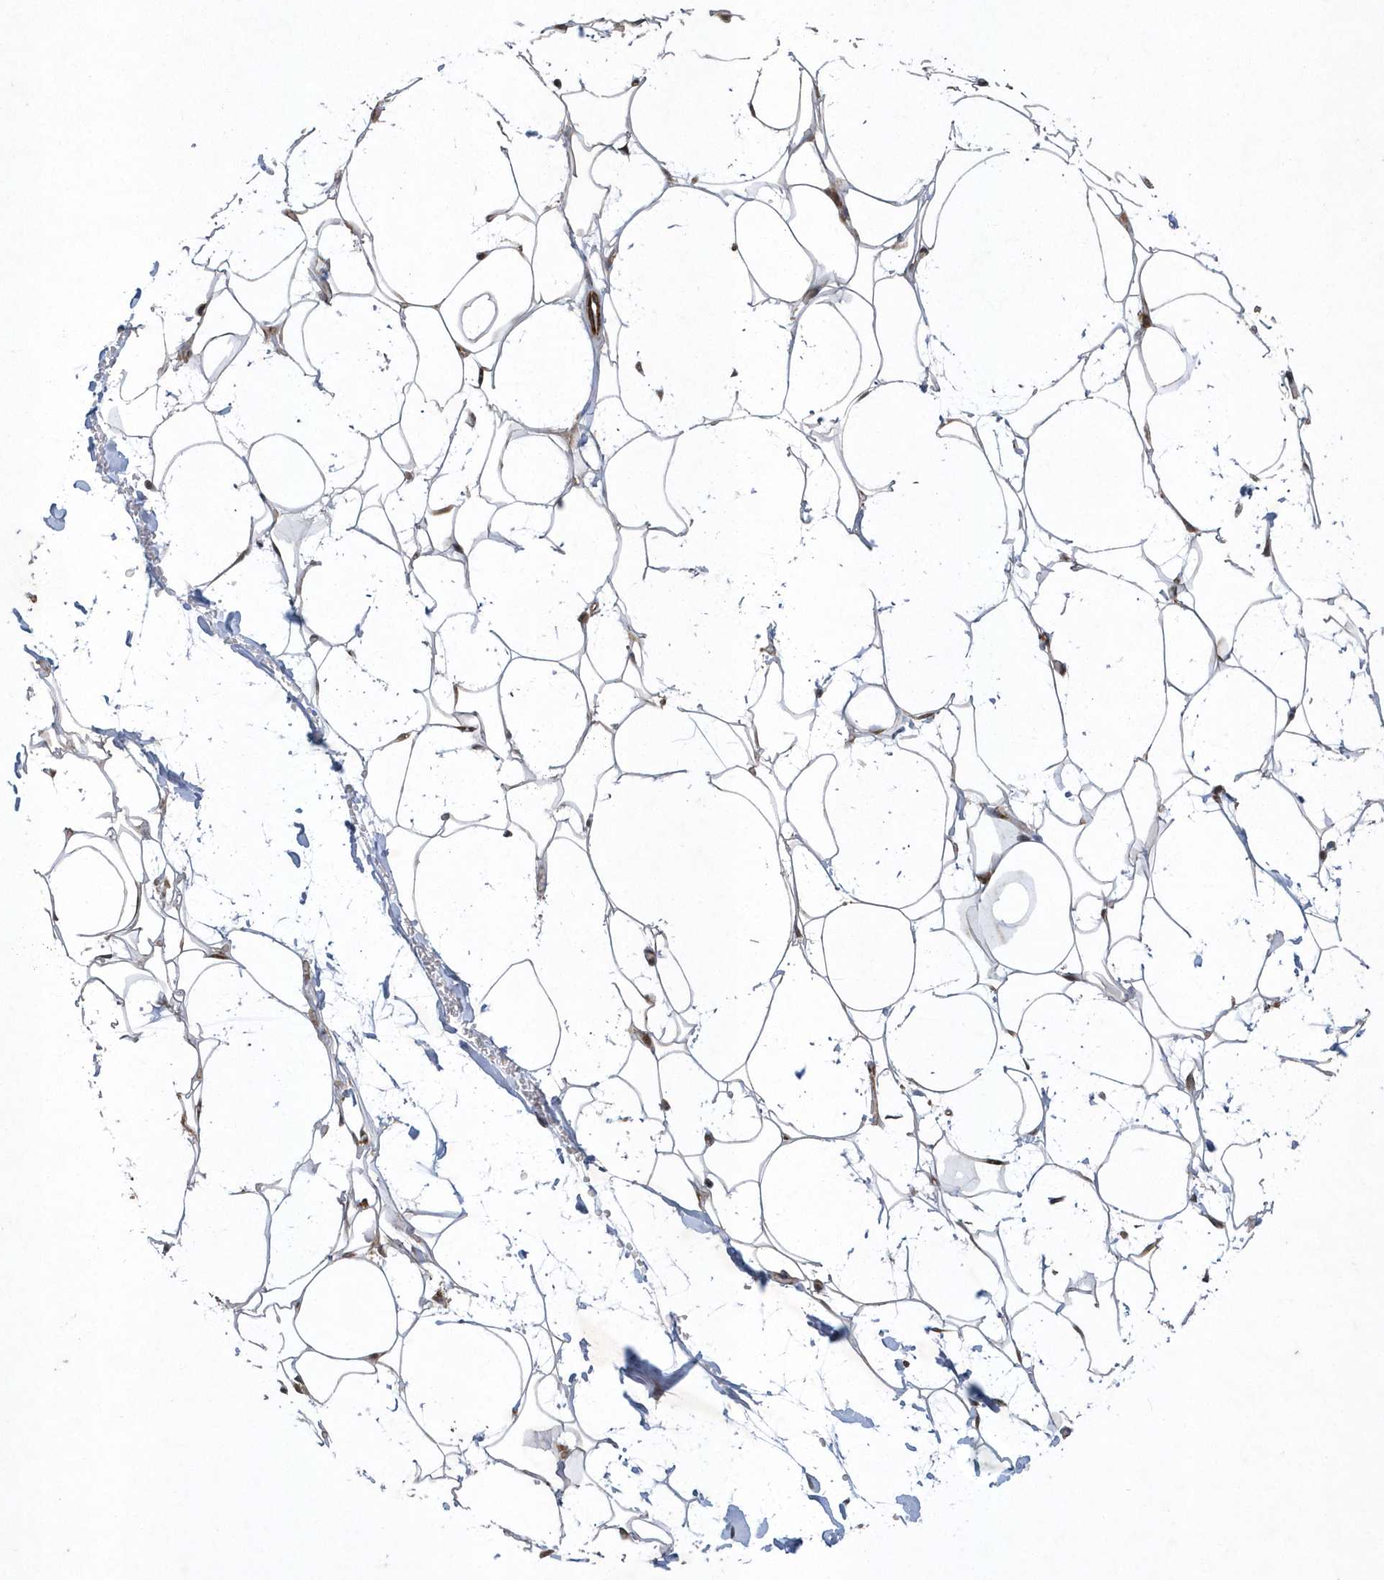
{"staining": {"intensity": "moderate", "quantity": "25%-75%", "location": "cytoplasmic/membranous,nuclear"}, "tissue": "adipose tissue", "cell_type": "Adipocytes", "image_type": "normal", "snomed": [{"axis": "morphology", "description": "Normal tissue, NOS"}, {"axis": "topography", "description": "Breast"}], "caption": "Moderate cytoplasmic/membranous,nuclear staining is appreciated in about 25%-75% of adipocytes in normal adipose tissue. The staining was performed using DAB (3,3'-diaminobenzidine) to visualize the protein expression in brown, while the nuclei were stained in blue with hematoxylin (Magnification: 20x).", "gene": "N4BP2", "patient": {"sex": "female", "age": 26}}